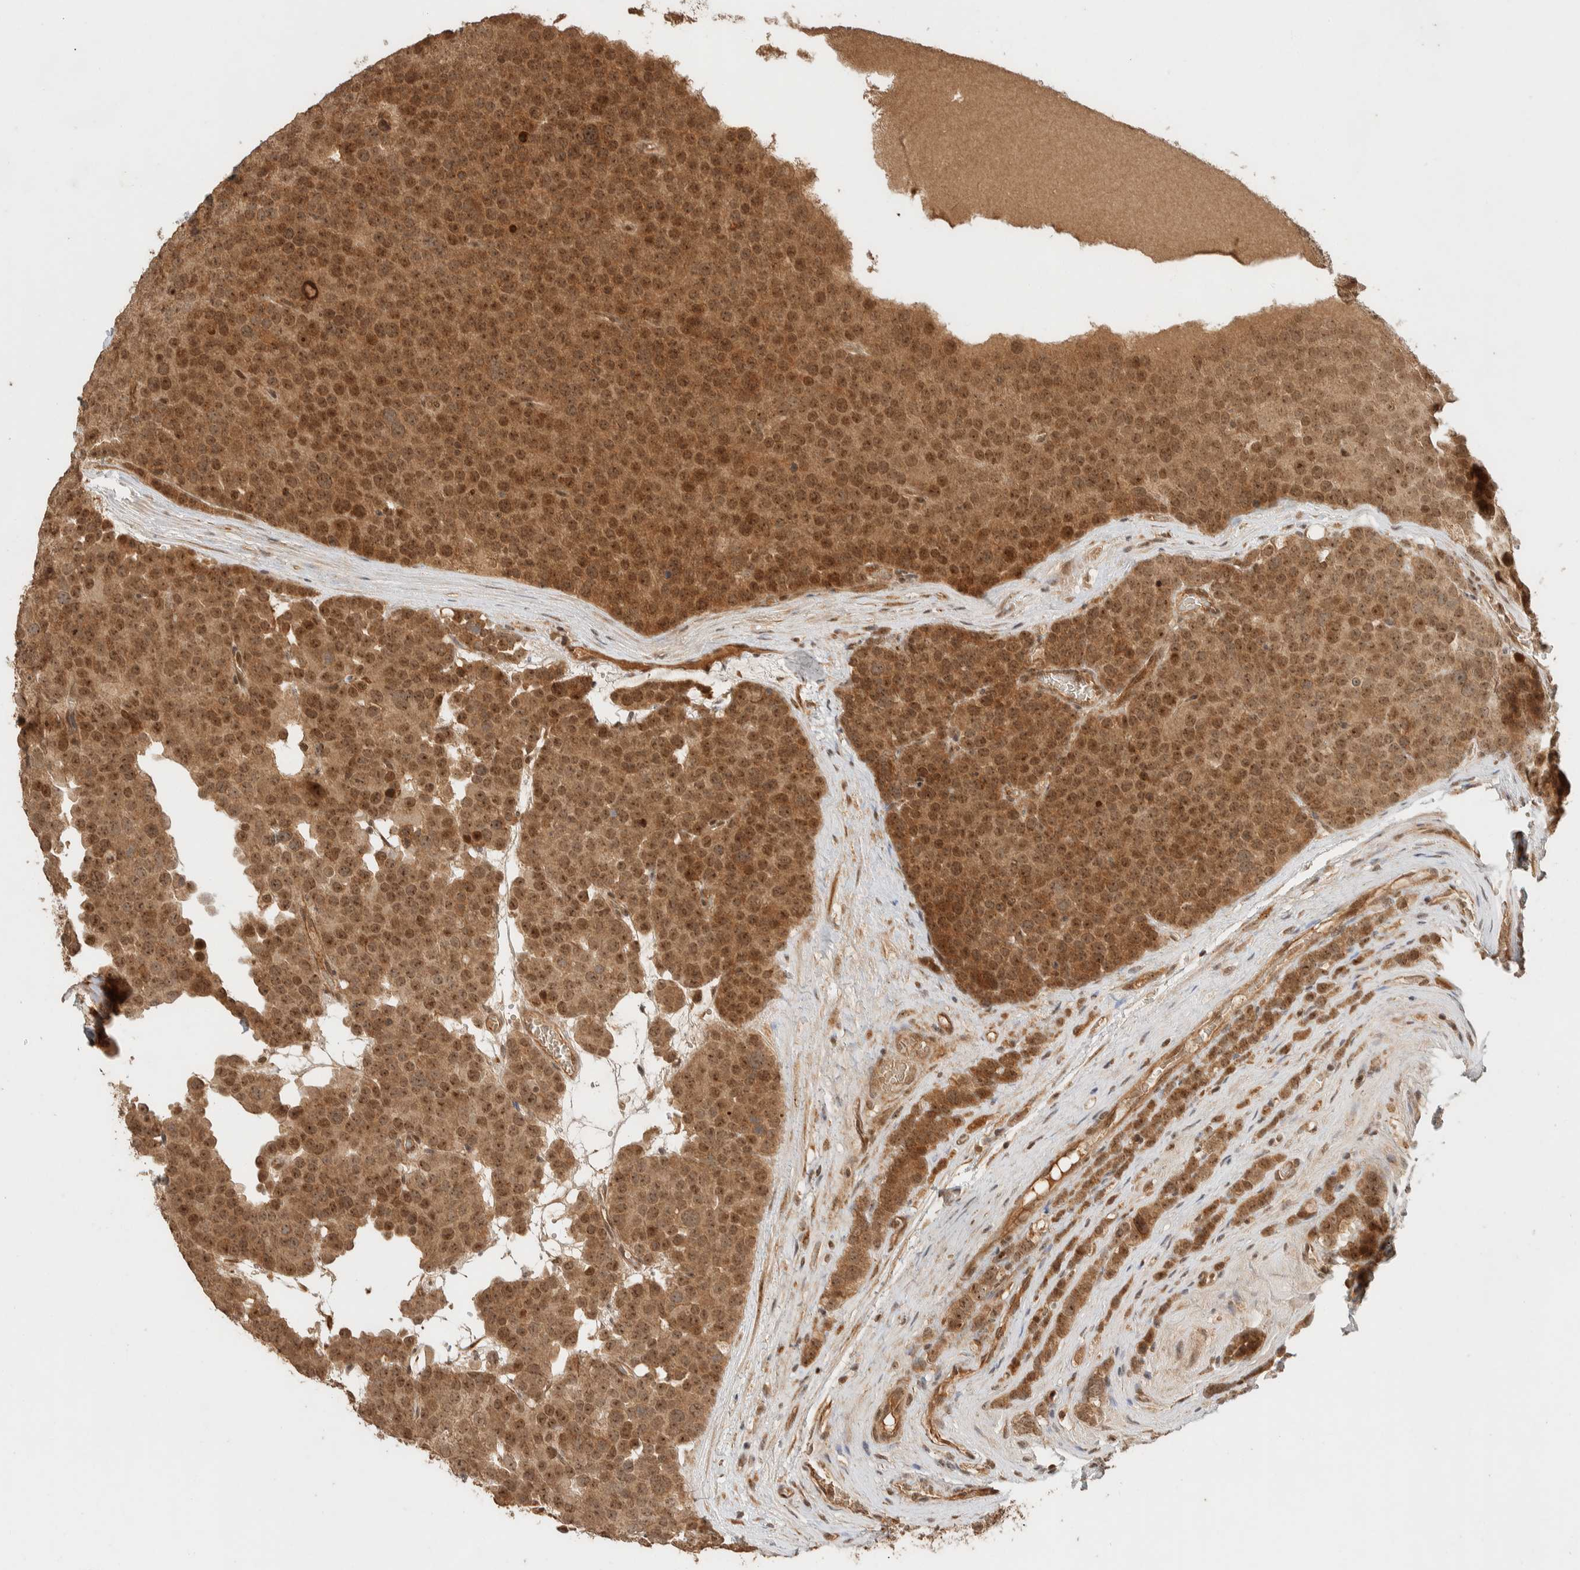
{"staining": {"intensity": "moderate", "quantity": ">75%", "location": "cytoplasmic/membranous,nuclear"}, "tissue": "testis cancer", "cell_type": "Tumor cells", "image_type": "cancer", "snomed": [{"axis": "morphology", "description": "Seminoma, NOS"}, {"axis": "topography", "description": "Testis"}], "caption": "The histopathology image displays a brown stain indicating the presence of a protein in the cytoplasmic/membranous and nuclear of tumor cells in seminoma (testis).", "gene": "ZBTB2", "patient": {"sex": "male", "age": 71}}